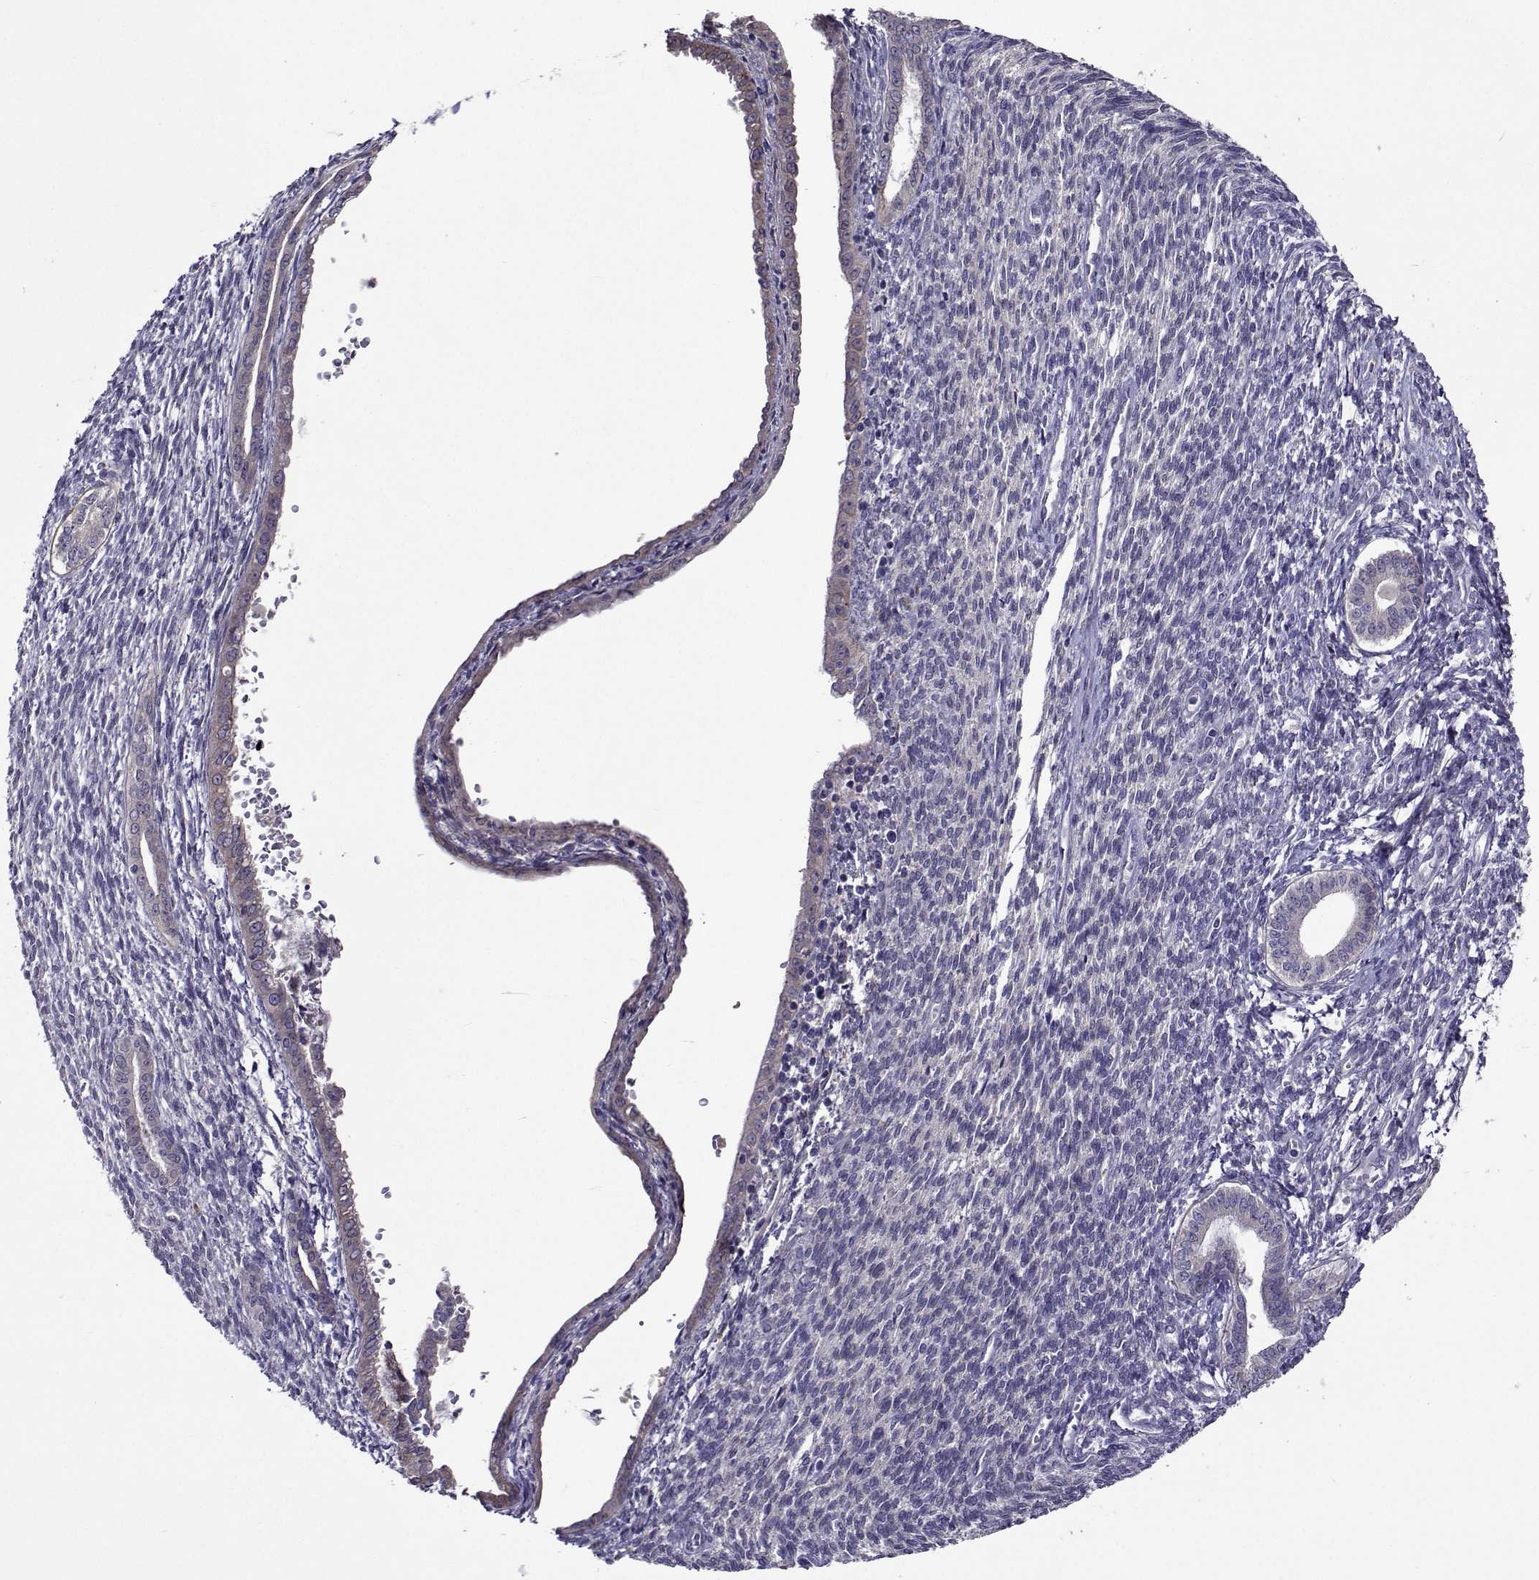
{"staining": {"intensity": "negative", "quantity": "none", "location": "none"}, "tissue": "endometrial cancer", "cell_type": "Tumor cells", "image_type": "cancer", "snomed": [{"axis": "morphology", "description": "Adenocarcinoma, NOS"}, {"axis": "topography", "description": "Endometrium"}], "caption": "Tumor cells are negative for brown protein staining in adenocarcinoma (endometrial).", "gene": "TARBP2", "patient": {"sex": "female", "age": 86}}